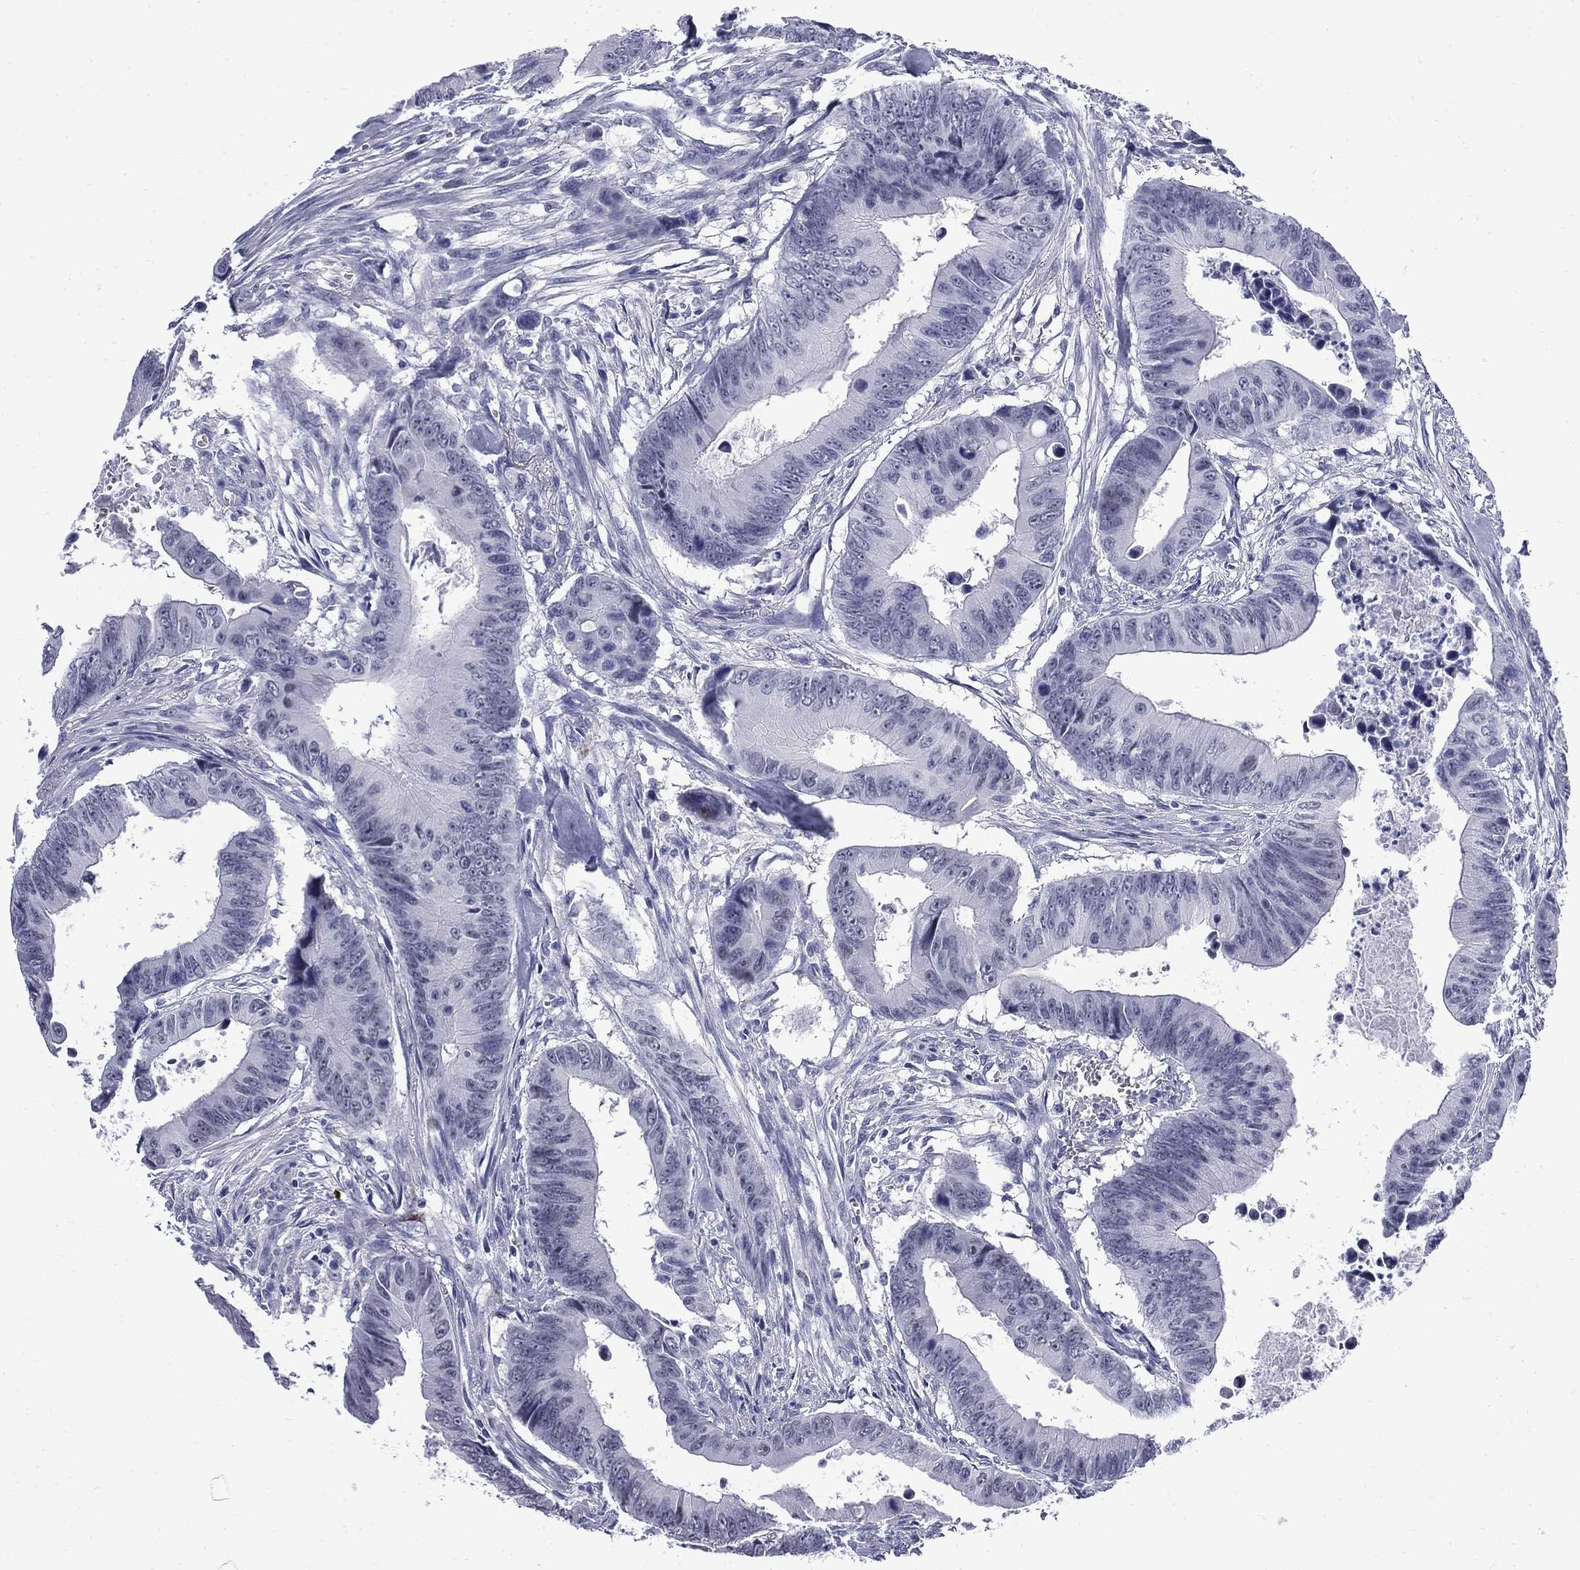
{"staining": {"intensity": "negative", "quantity": "none", "location": "none"}, "tissue": "colorectal cancer", "cell_type": "Tumor cells", "image_type": "cancer", "snomed": [{"axis": "morphology", "description": "Adenocarcinoma, NOS"}, {"axis": "topography", "description": "Colon"}], "caption": "DAB (3,3'-diaminobenzidine) immunohistochemical staining of colorectal cancer displays no significant expression in tumor cells. (DAB immunohistochemistry with hematoxylin counter stain).", "gene": "MGARP", "patient": {"sex": "female", "age": 87}}